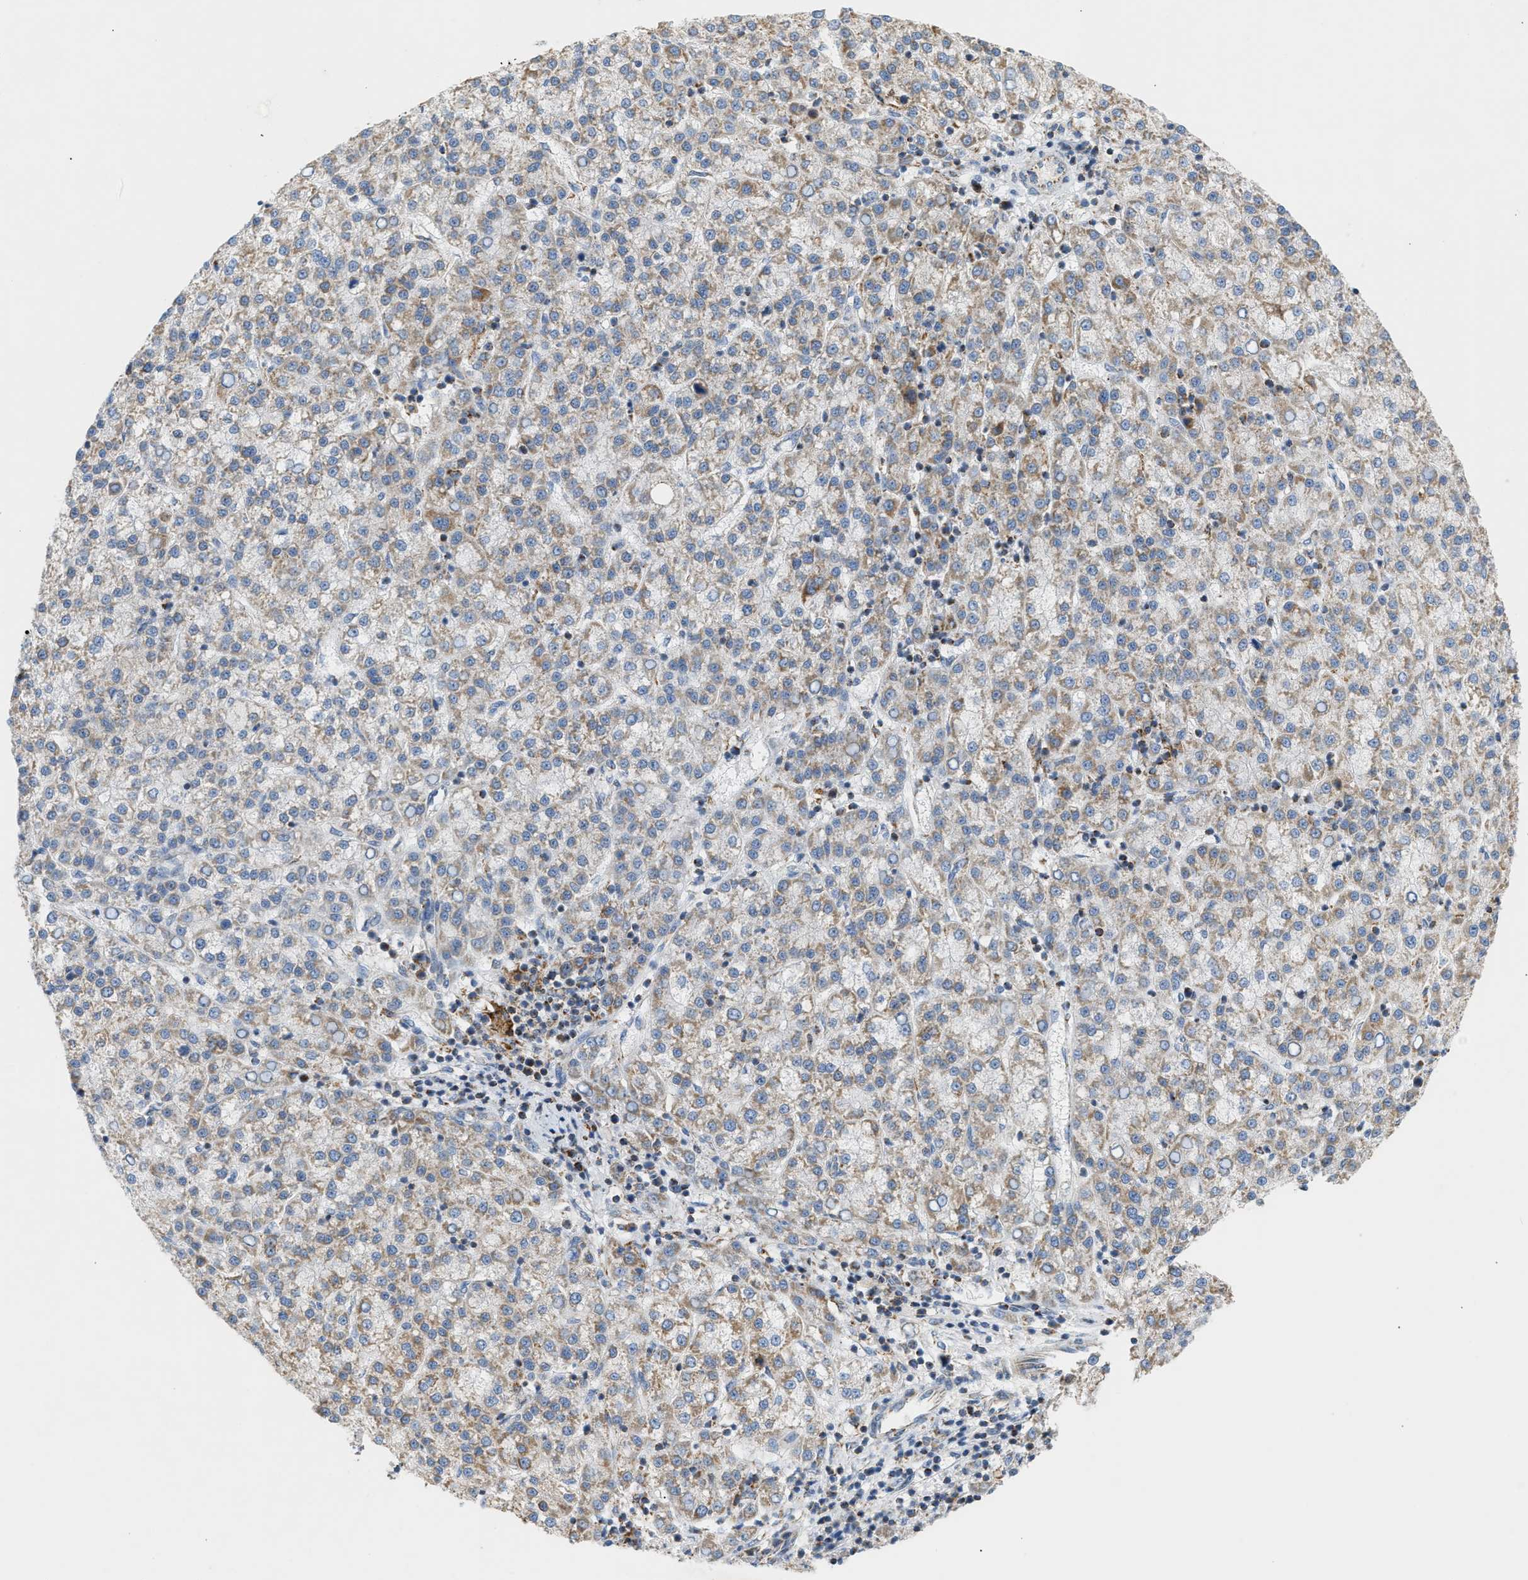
{"staining": {"intensity": "weak", "quantity": ">75%", "location": "cytoplasmic/membranous"}, "tissue": "liver cancer", "cell_type": "Tumor cells", "image_type": "cancer", "snomed": [{"axis": "morphology", "description": "Carcinoma, Hepatocellular, NOS"}, {"axis": "topography", "description": "Liver"}], "caption": "Immunohistochemical staining of liver hepatocellular carcinoma demonstrates weak cytoplasmic/membranous protein positivity in about >75% of tumor cells.", "gene": "OGDH", "patient": {"sex": "female", "age": 58}}